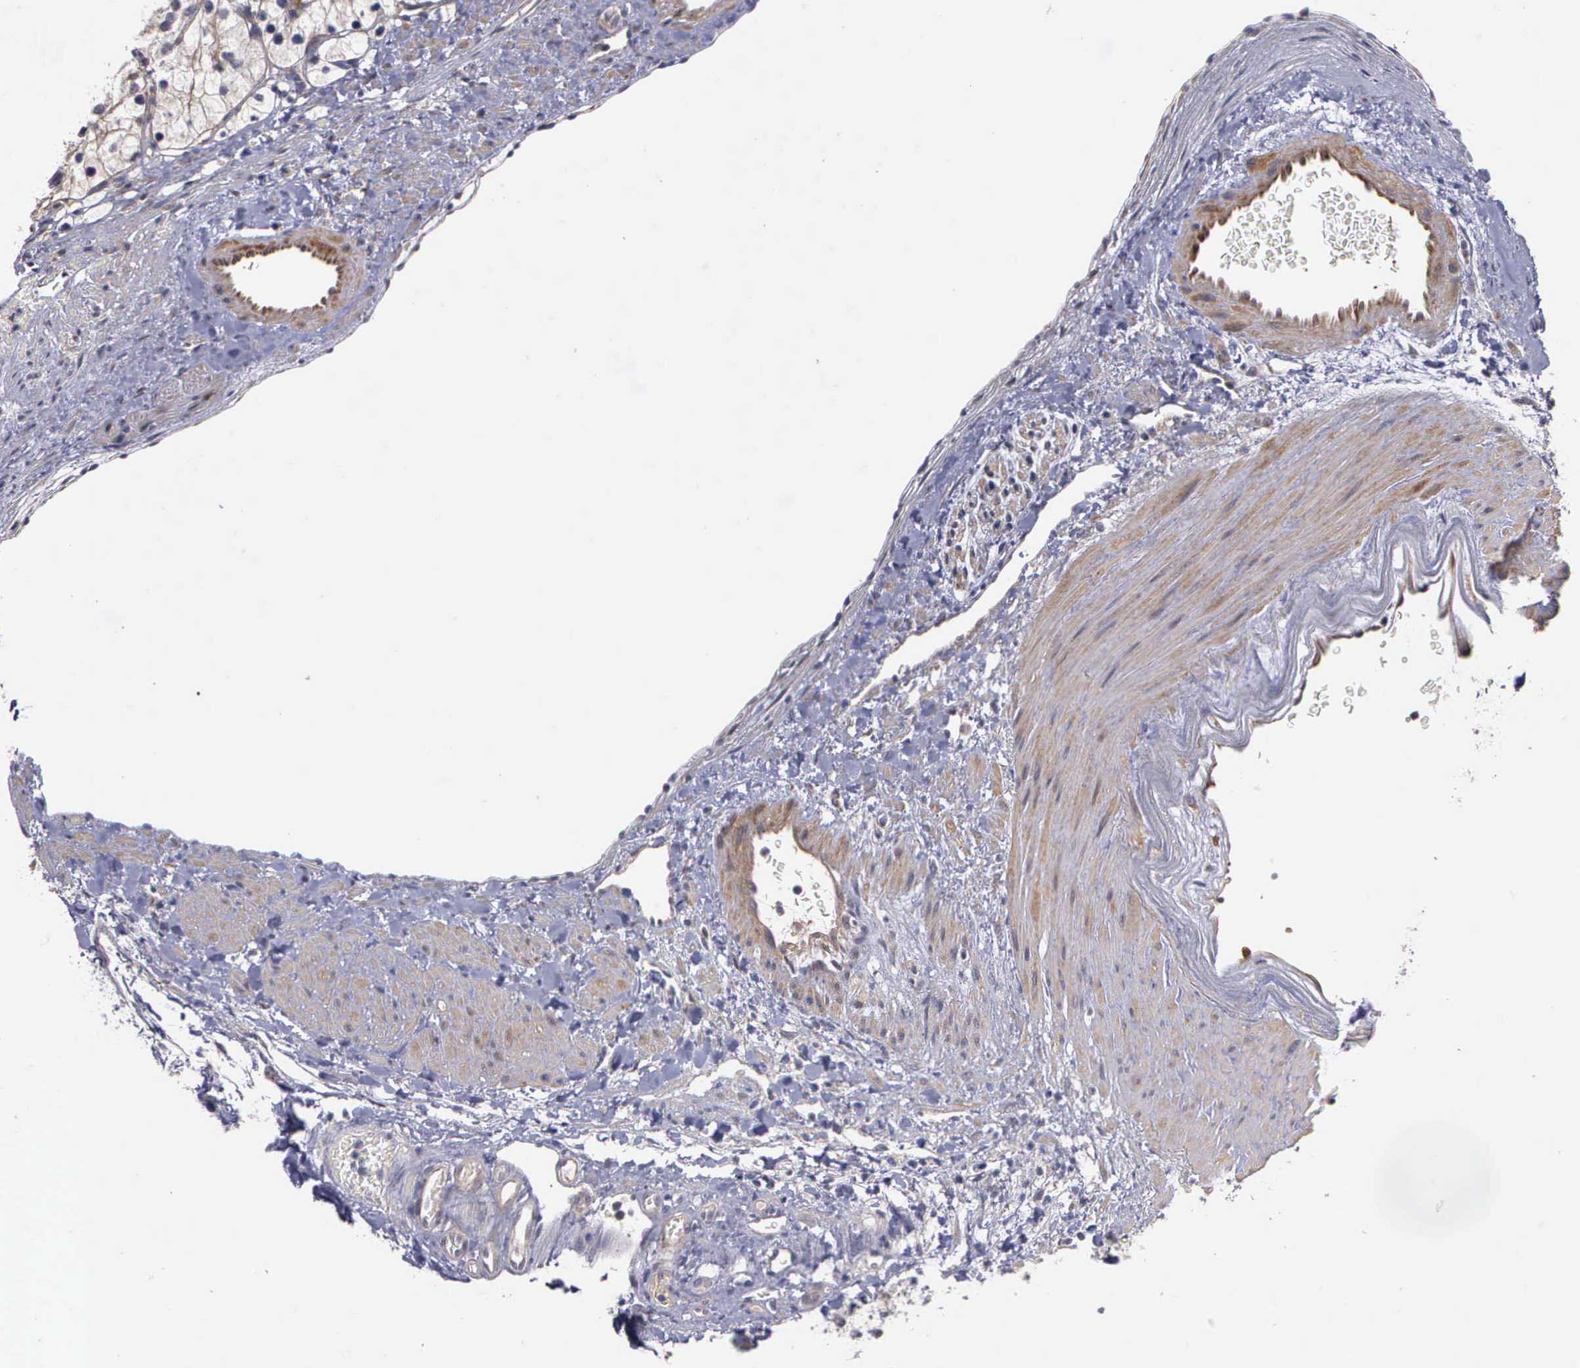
{"staining": {"intensity": "weak", "quantity": ">75%", "location": "cytoplasmic/membranous"}, "tissue": "renal cancer", "cell_type": "Tumor cells", "image_type": "cancer", "snomed": [{"axis": "morphology", "description": "Adenocarcinoma, NOS"}, {"axis": "topography", "description": "Kidney"}], "caption": "Protein expression analysis of human adenocarcinoma (renal) reveals weak cytoplasmic/membranous staining in approximately >75% of tumor cells.", "gene": "RTL10", "patient": {"sex": "female", "age": 60}}